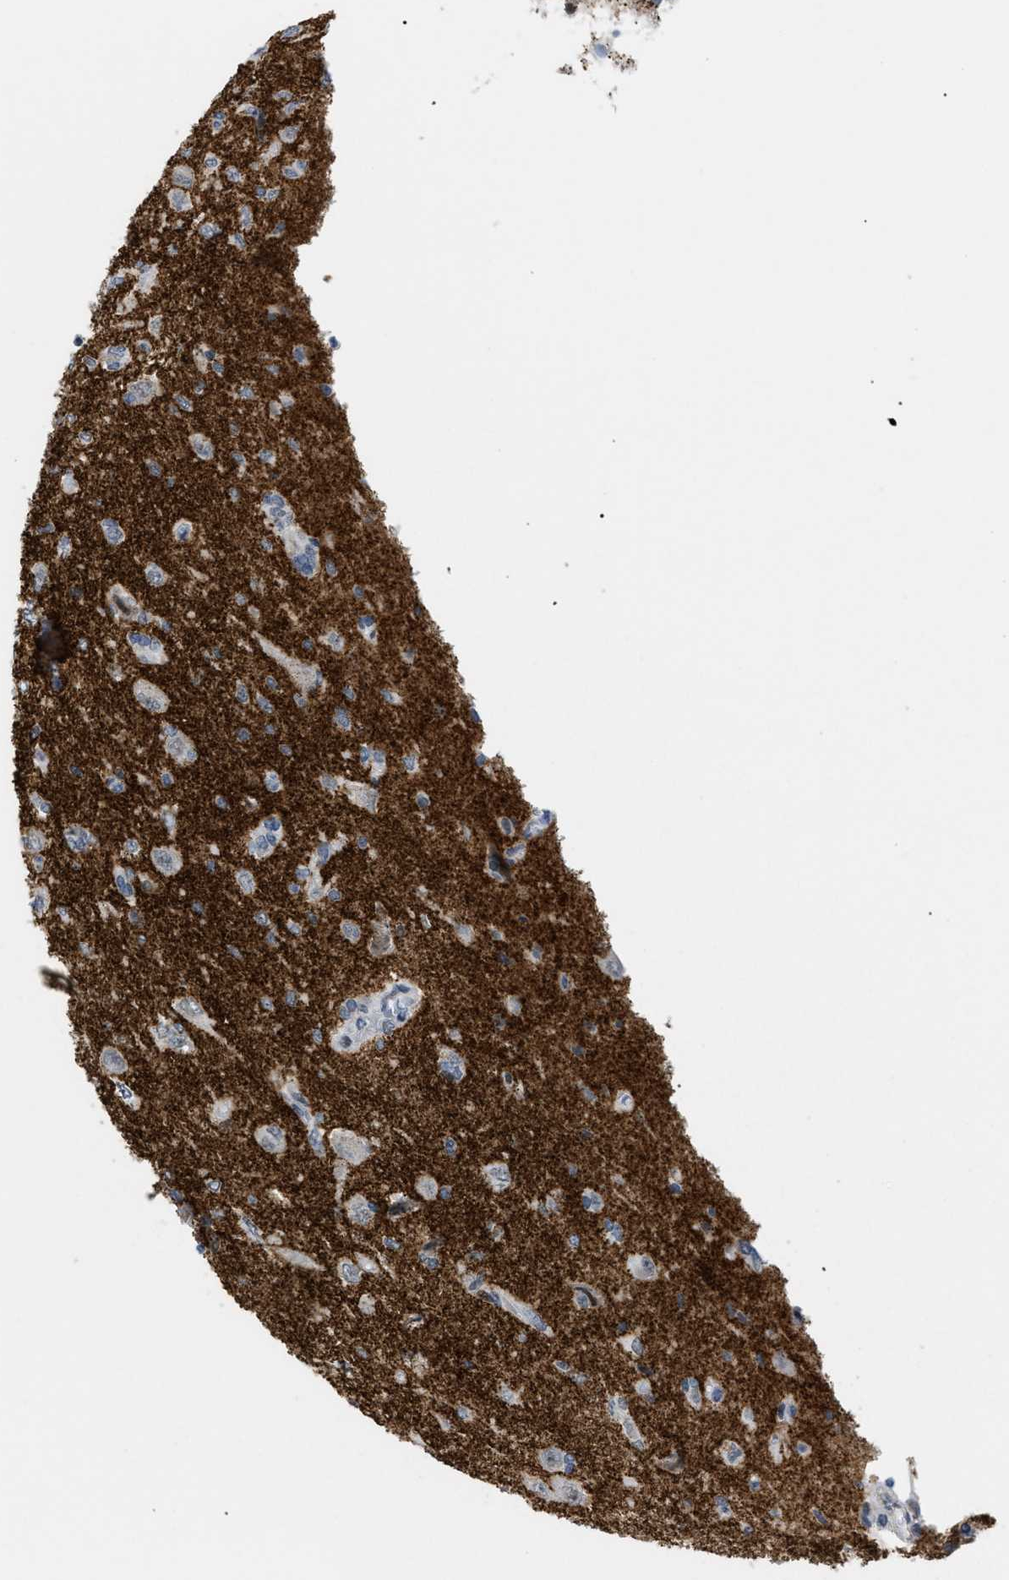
{"staining": {"intensity": "negative", "quantity": "none", "location": "none"}, "tissue": "glioma", "cell_type": "Tumor cells", "image_type": "cancer", "snomed": [{"axis": "morphology", "description": "Glioma, malignant, High grade"}, {"axis": "topography", "description": "Brain"}], "caption": "Glioma was stained to show a protein in brown. There is no significant expression in tumor cells.", "gene": "MED1", "patient": {"sex": "female", "age": 59}}